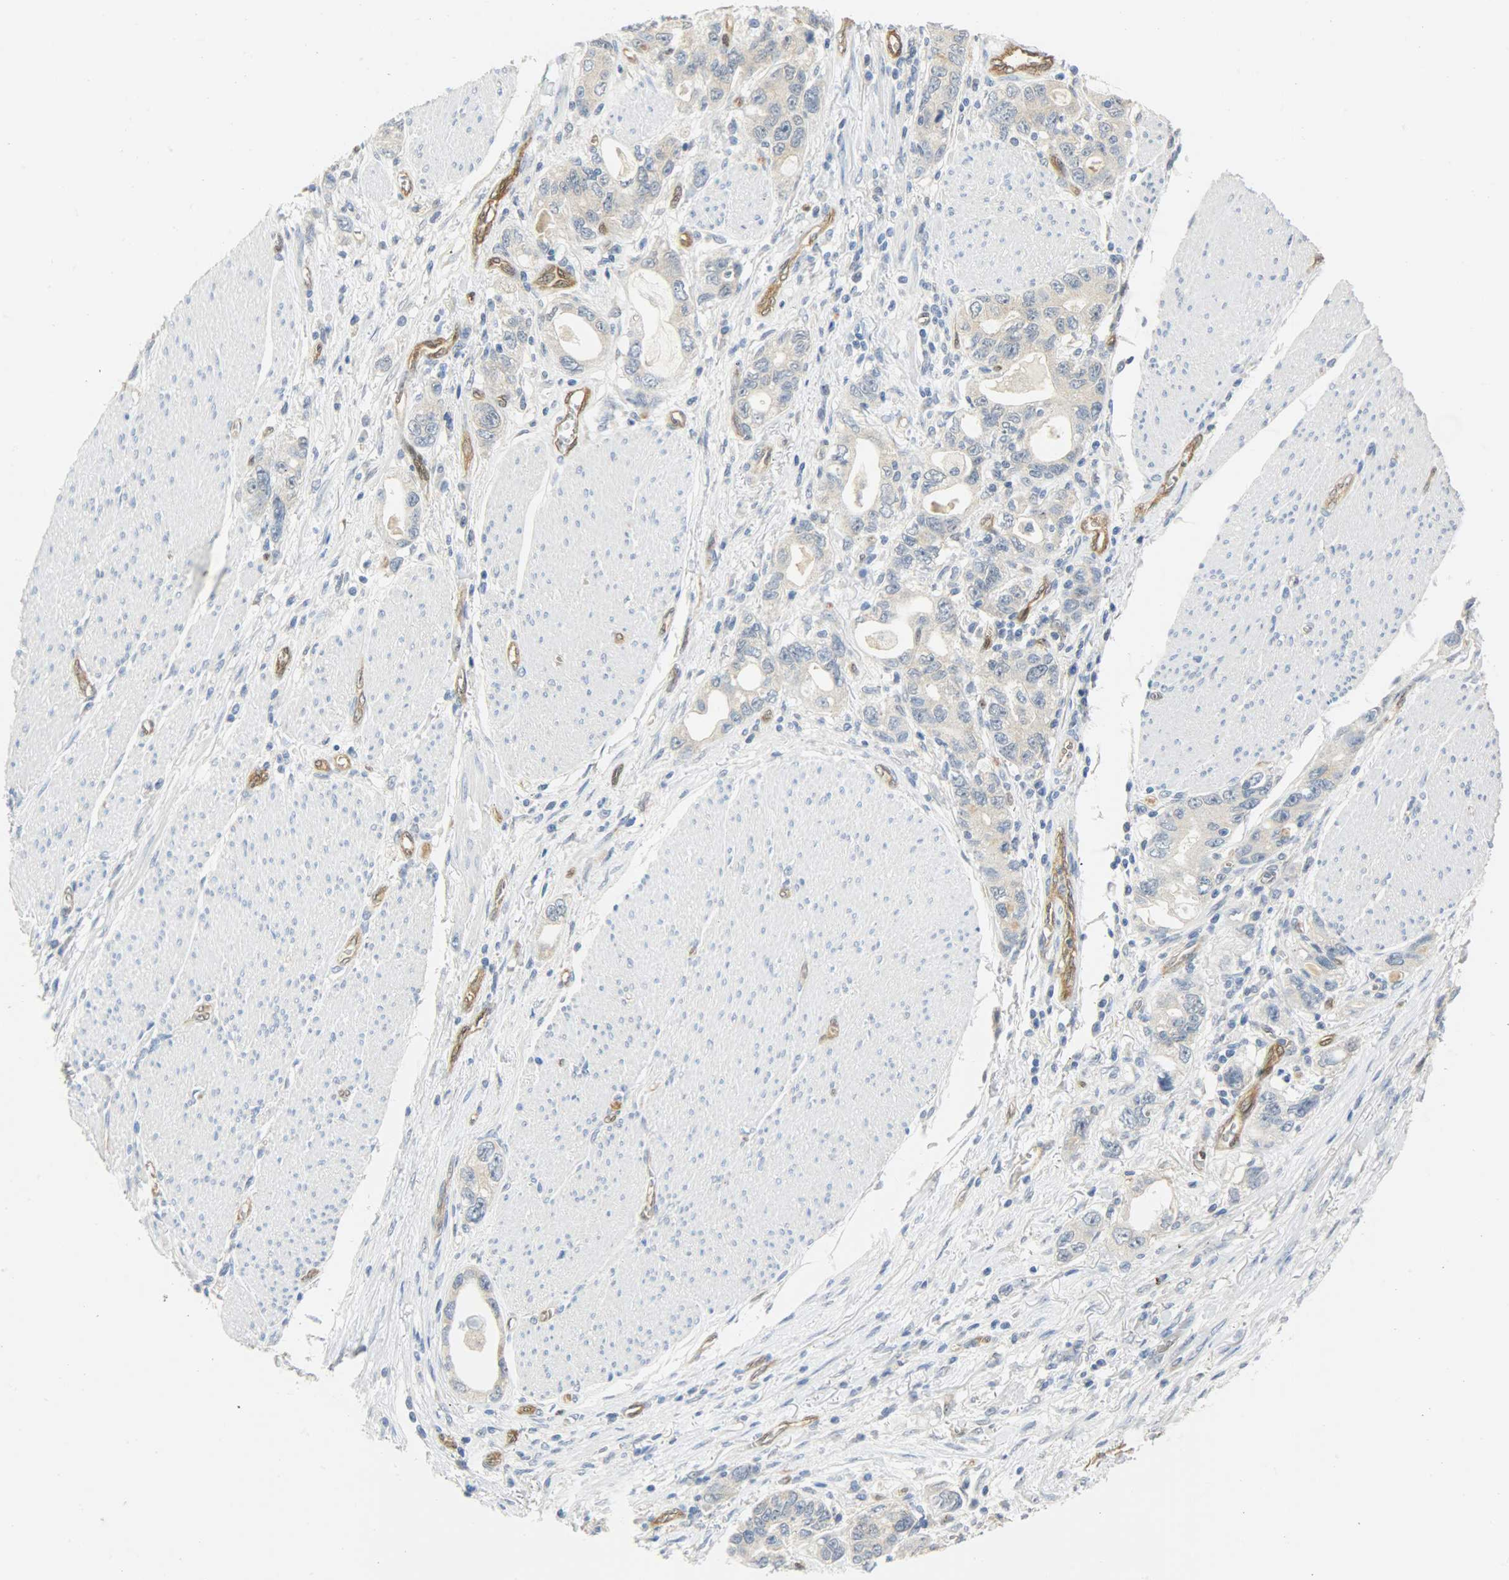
{"staining": {"intensity": "negative", "quantity": "none", "location": "none"}, "tissue": "stomach cancer", "cell_type": "Tumor cells", "image_type": "cancer", "snomed": [{"axis": "morphology", "description": "Adenocarcinoma, NOS"}, {"axis": "topography", "description": "Stomach, lower"}], "caption": "The photomicrograph displays no significant expression in tumor cells of stomach cancer.", "gene": "FKBP1A", "patient": {"sex": "female", "age": 93}}